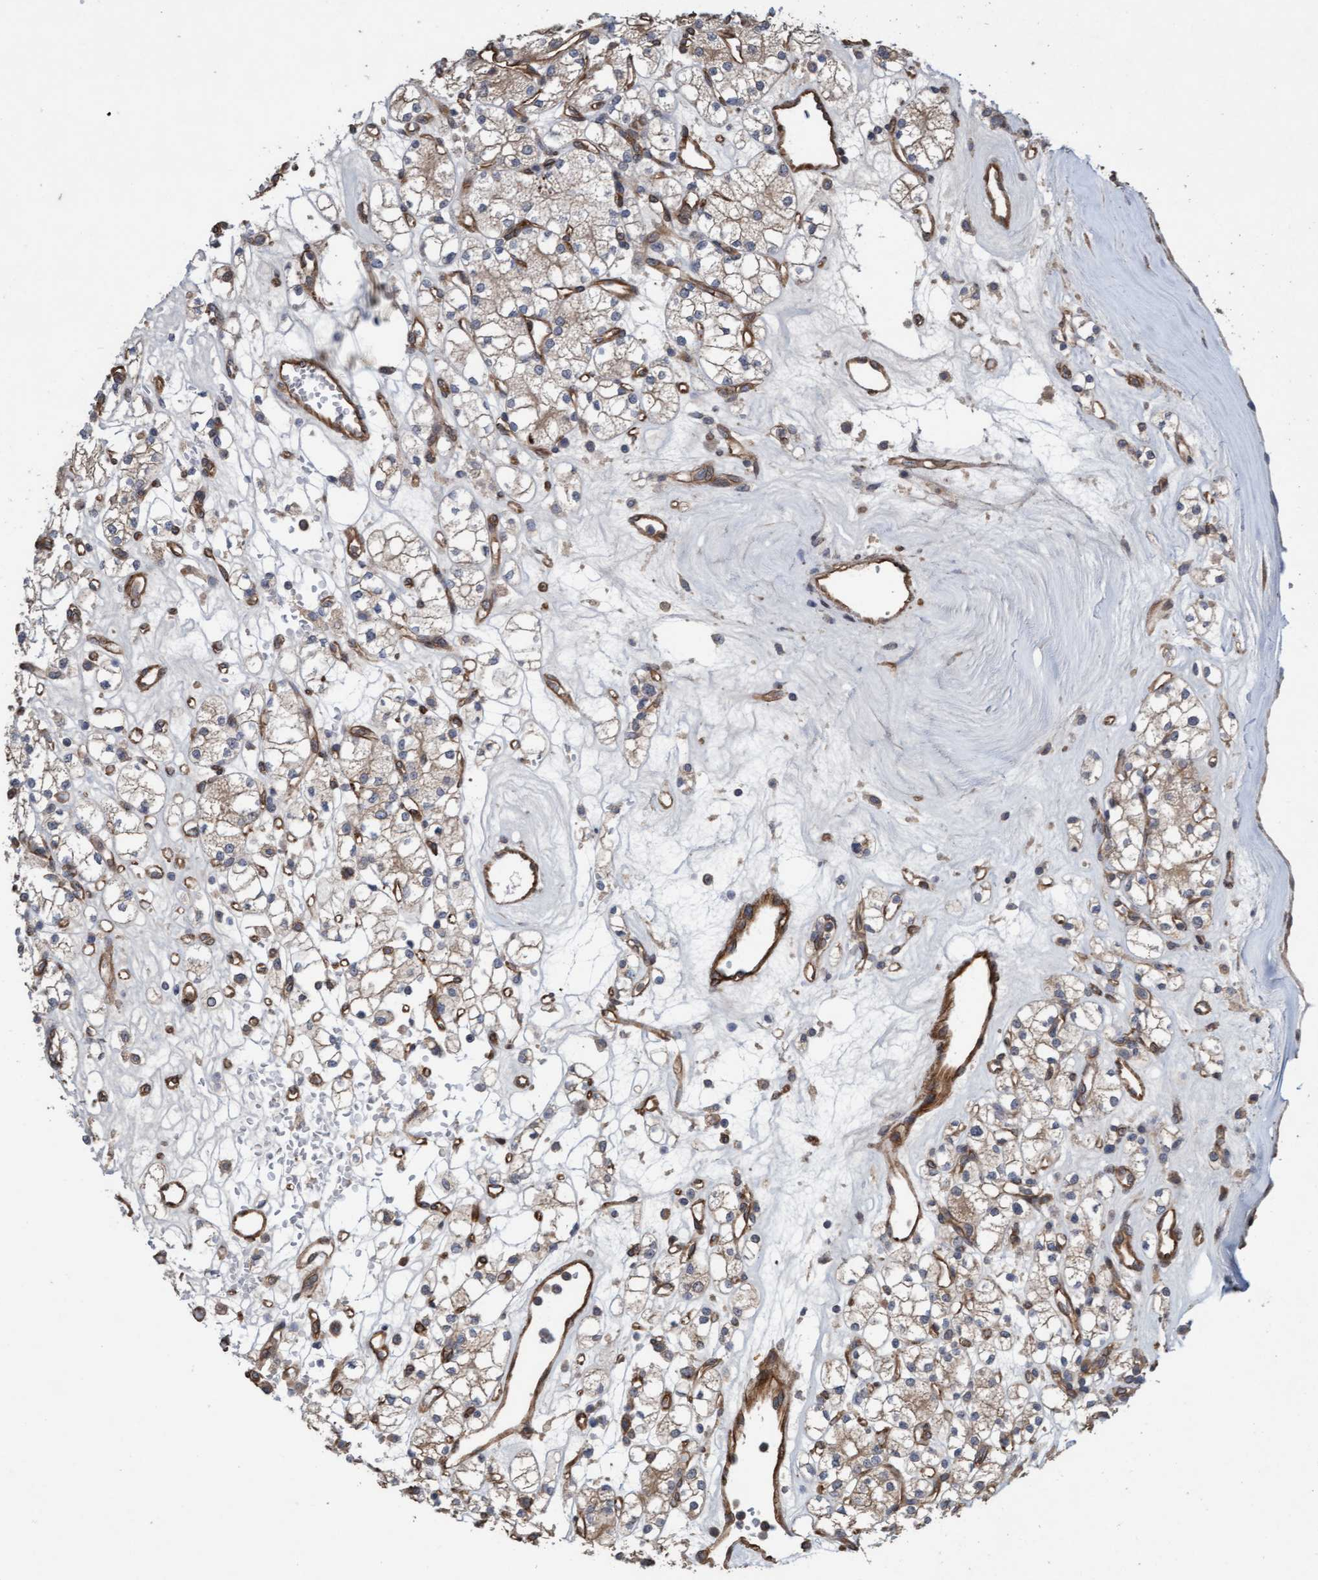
{"staining": {"intensity": "weak", "quantity": ">75%", "location": "cytoplasmic/membranous"}, "tissue": "renal cancer", "cell_type": "Tumor cells", "image_type": "cancer", "snomed": [{"axis": "morphology", "description": "Adenocarcinoma, NOS"}, {"axis": "topography", "description": "Kidney"}], "caption": "The micrograph displays staining of renal cancer (adenocarcinoma), revealing weak cytoplasmic/membranous protein positivity (brown color) within tumor cells. (brown staining indicates protein expression, while blue staining denotes nuclei).", "gene": "CDC42EP4", "patient": {"sex": "male", "age": 77}}